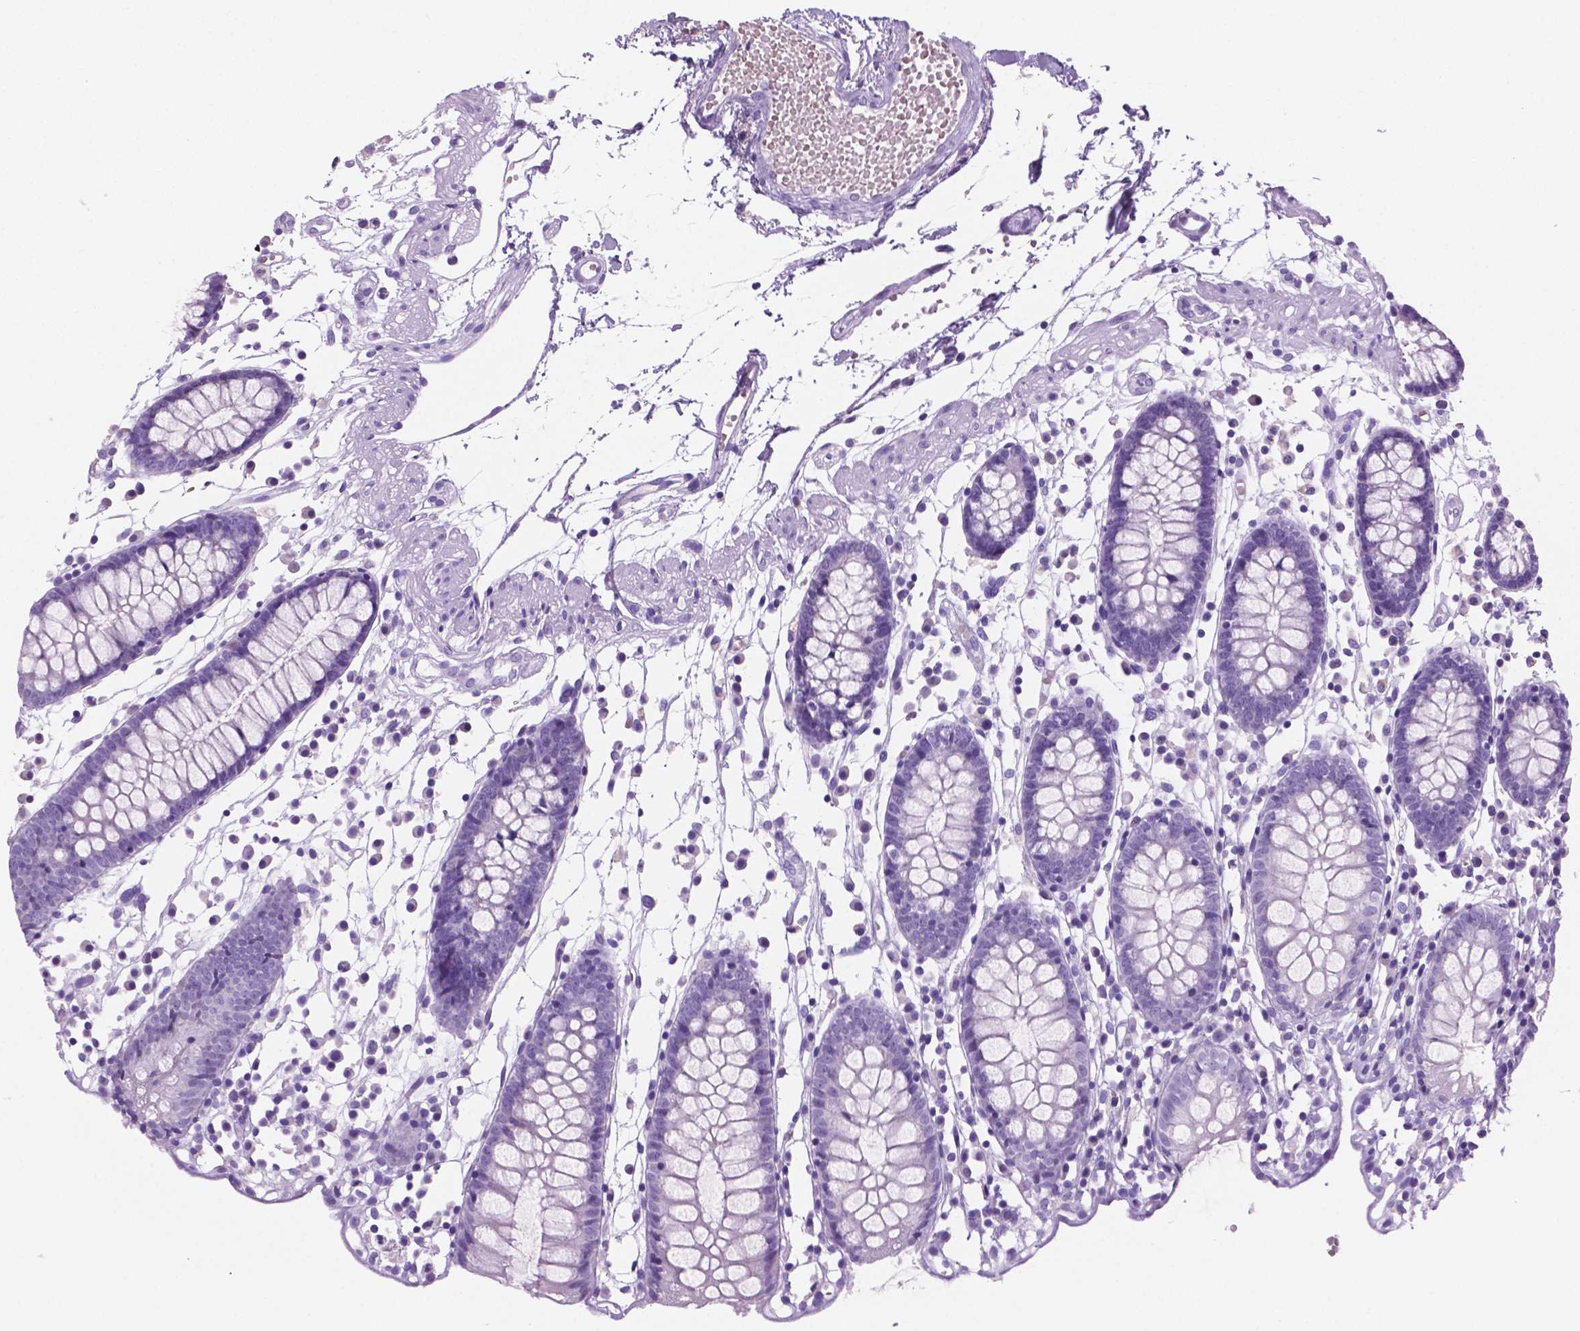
{"staining": {"intensity": "negative", "quantity": "none", "location": "none"}, "tissue": "colon", "cell_type": "Endothelial cells", "image_type": "normal", "snomed": [{"axis": "morphology", "description": "Normal tissue, NOS"}, {"axis": "morphology", "description": "Adenocarcinoma, NOS"}, {"axis": "topography", "description": "Colon"}], "caption": "A histopathology image of colon stained for a protein exhibits no brown staining in endothelial cells.", "gene": "GRIN2B", "patient": {"sex": "male", "age": 83}}